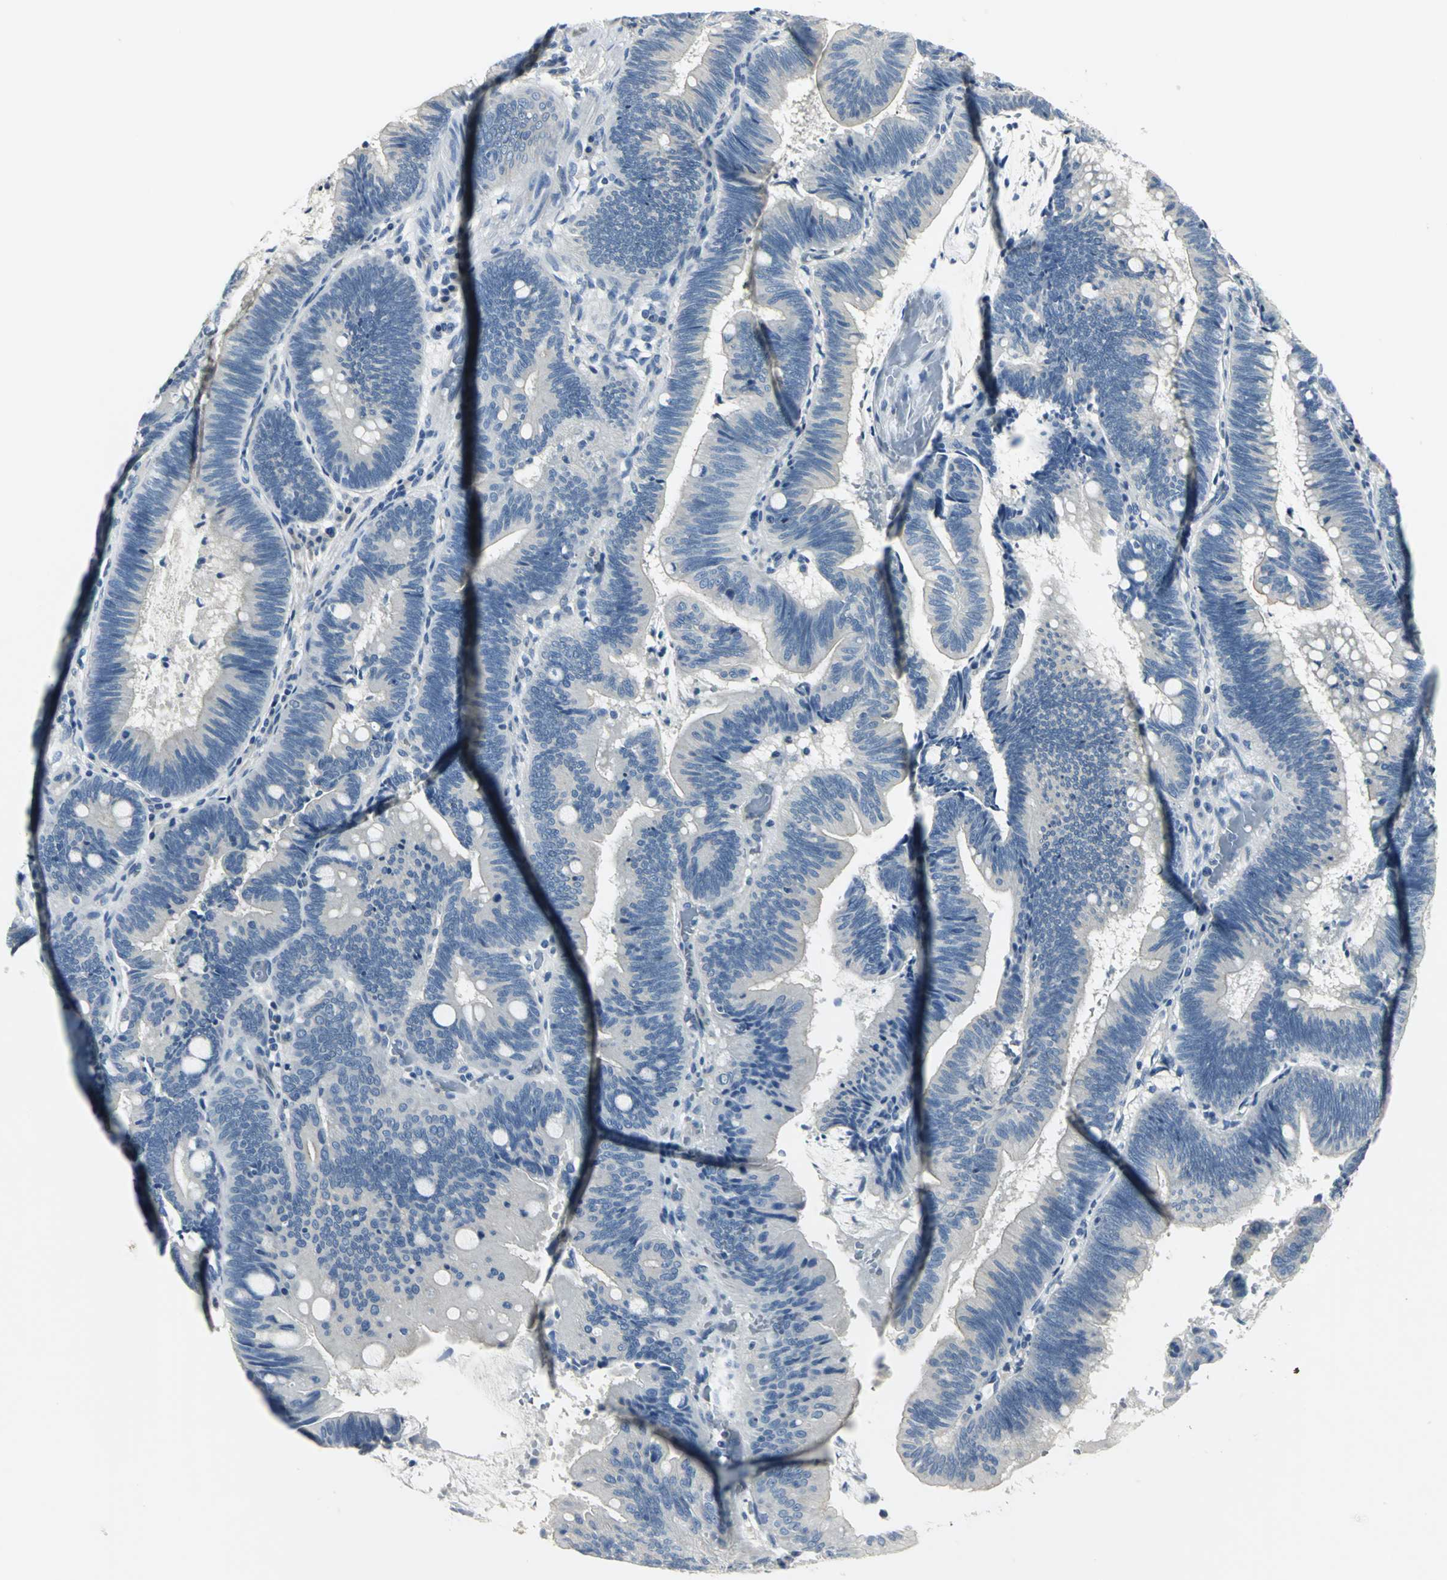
{"staining": {"intensity": "negative", "quantity": "none", "location": "none"}, "tissue": "pancreatic cancer", "cell_type": "Tumor cells", "image_type": "cancer", "snomed": [{"axis": "morphology", "description": "Adenocarcinoma, NOS"}, {"axis": "topography", "description": "Pancreas"}], "caption": "Immunohistochemistry of pancreatic cancer (adenocarcinoma) demonstrates no staining in tumor cells.", "gene": "RIPOR1", "patient": {"sex": "male", "age": 82}}